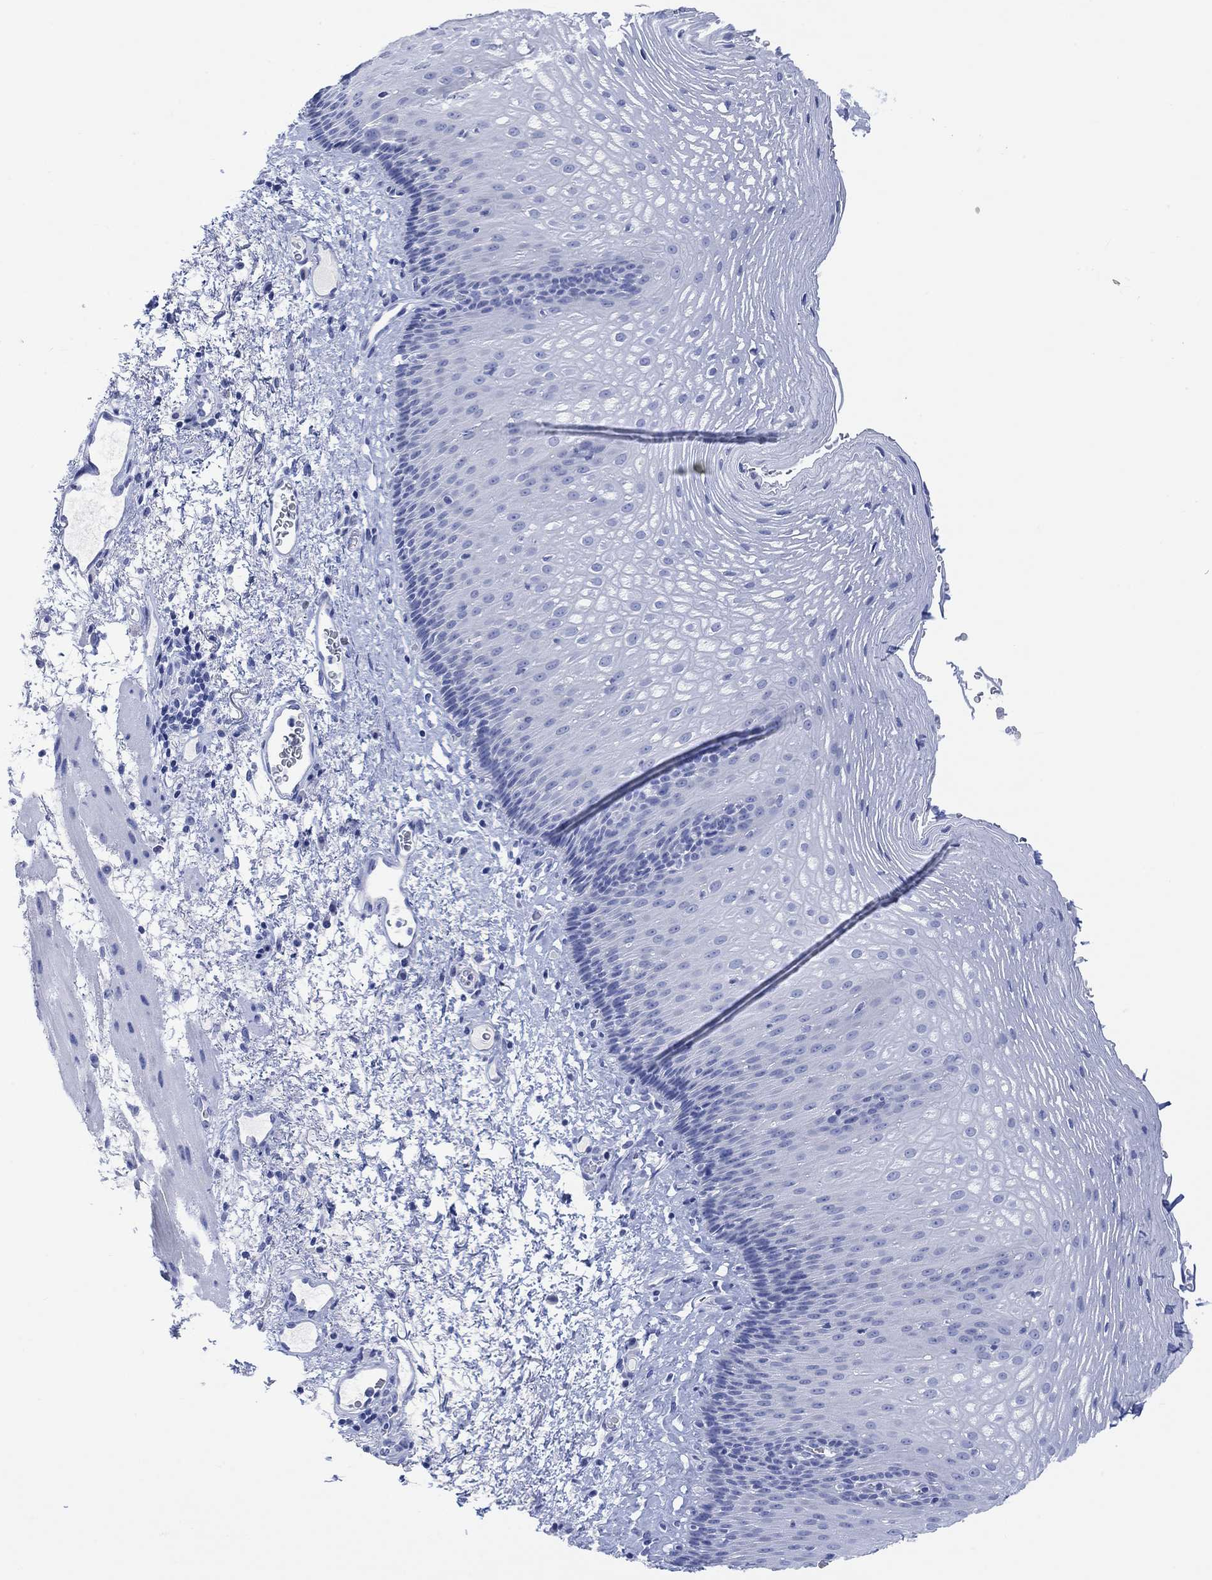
{"staining": {"intensity": "negative", "quantity": "none", "location": "none"}, "tissue": "esophagus", "cell_type": "Squamous epithelial cells", "image_type": "normal", "snomed": [{"axis": "morphology", "description": "Normal tissue, NOS"}, {"axis": "topography", "description": "Esophagus"}], "caption": "IHC image of unremarkable human esophagus stained for a protein (brown), which exhibits no expression in squamous epithelial cells.", "gene": "CALCA", "patient": {"sex": "male", "age": 76}}